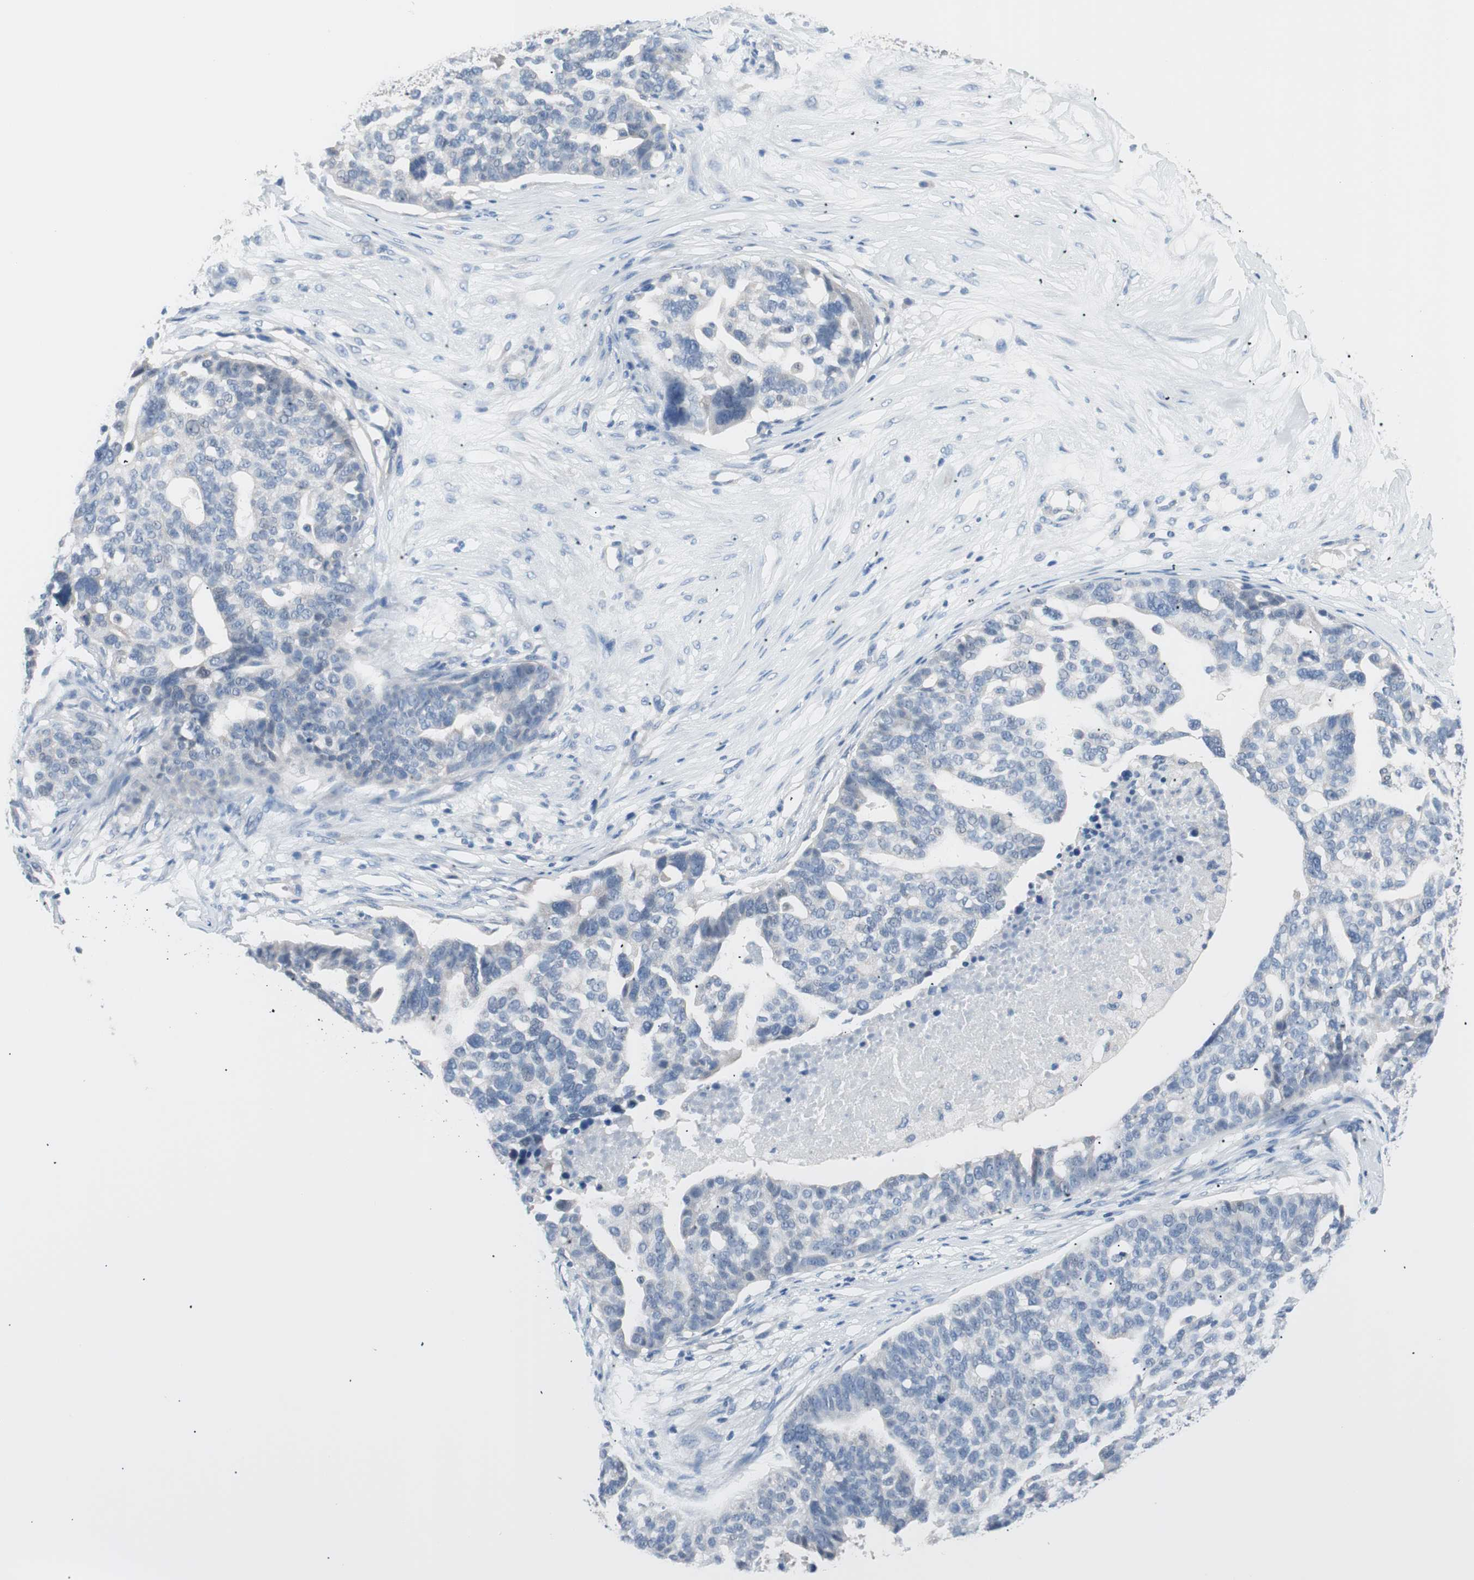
{"staining": {"intensity": "negative", "quantity": "none", "location": "none"}, "tissue": "ovarian cancer", "cell_type": "Tumor cells", "image_type": "cancer", "snomed": [{"axis": "morphology", "description": "Cystadenocarcinoma, serous, NOS"}, {"axis": "topography", "description": "Ovary"}], "caption": "A photomicrograph of ovarian cancer (serous cystadenocarcinoma) stained for a protein displays no brown staining in tumor cells.", "gene": "VIL1", "patient": {"sex": "female", "age": 59}}